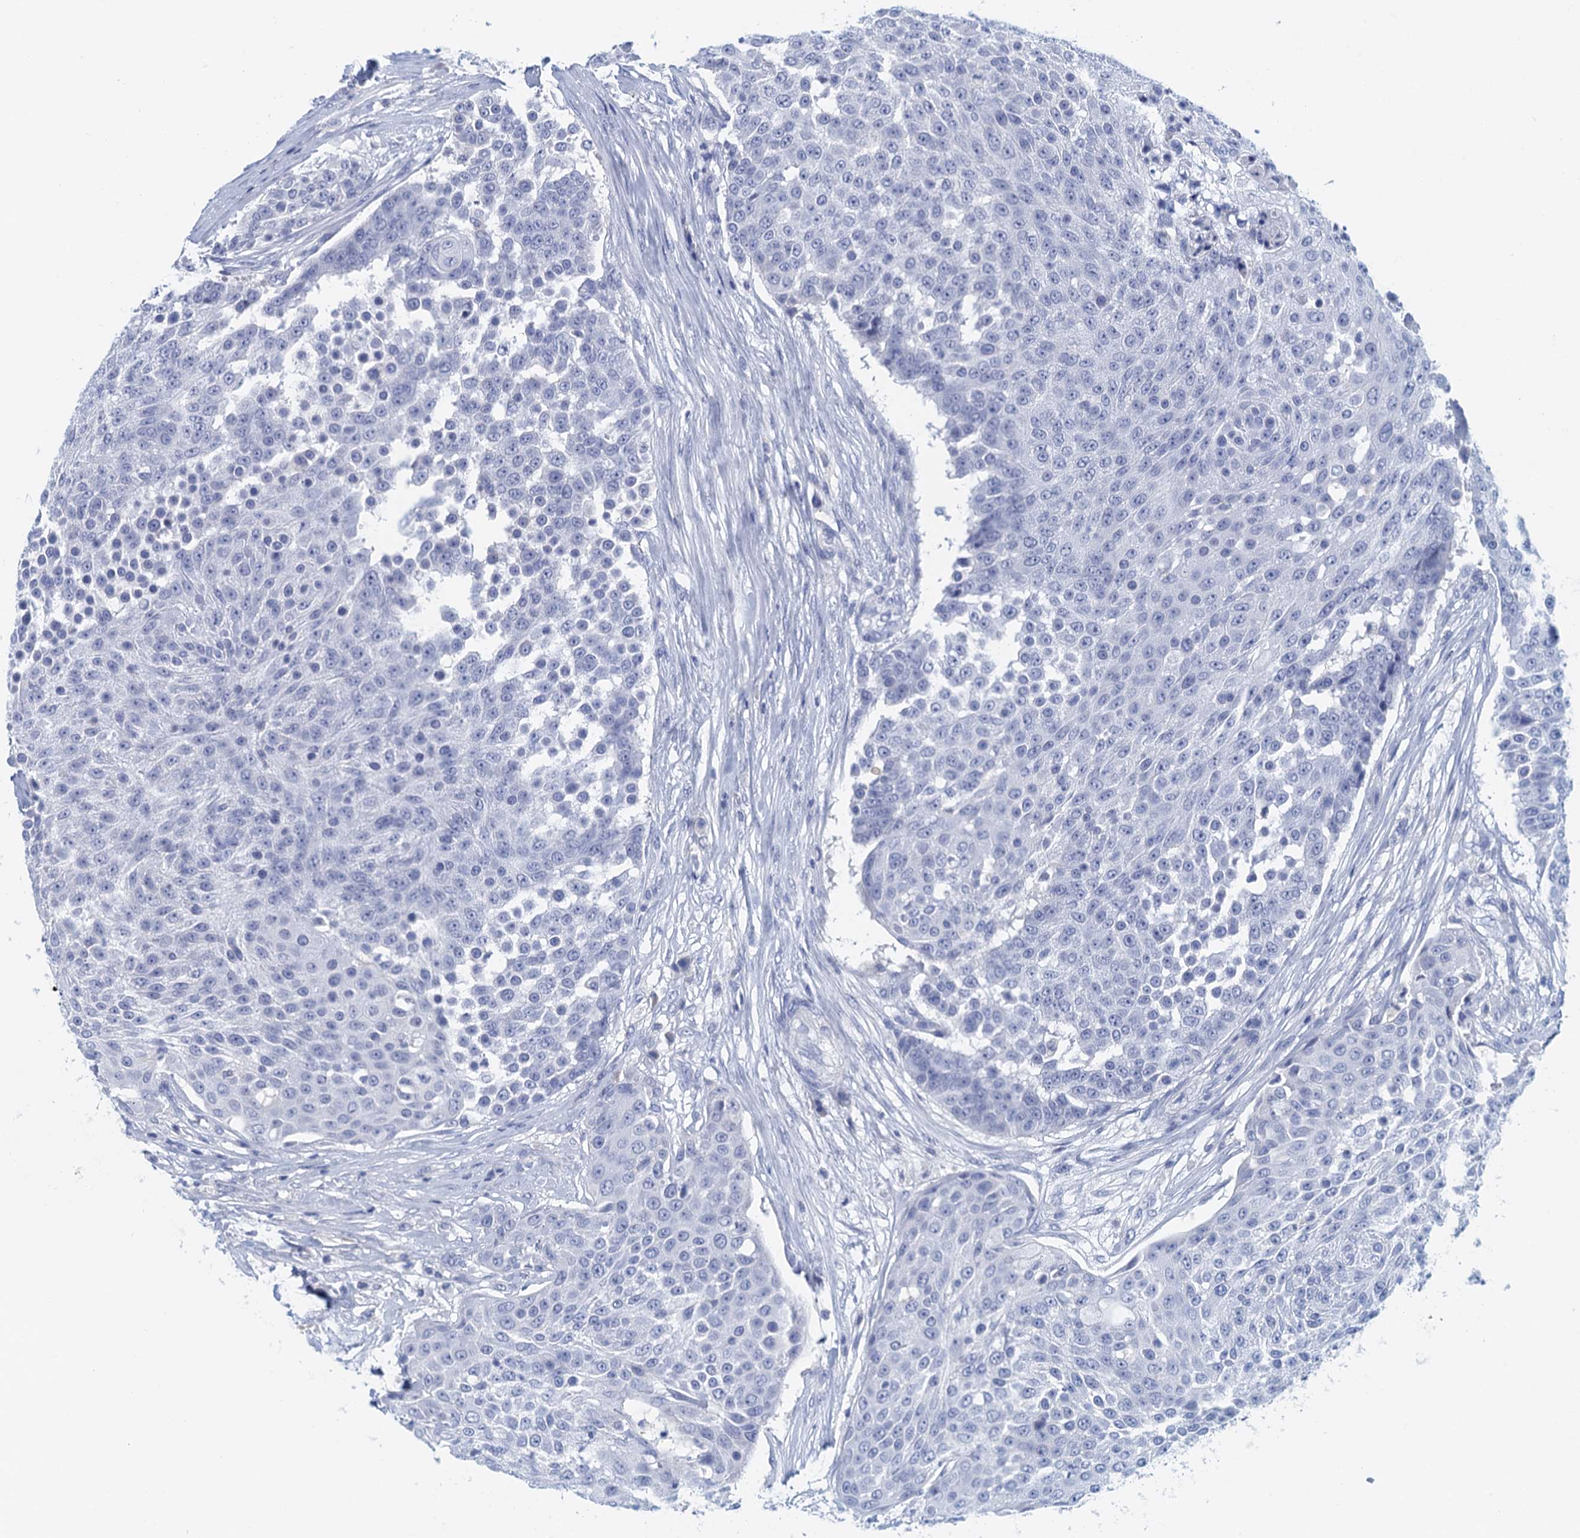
{"staining": {"intensity": "negative", "quantity": "none", "location": "none"}, "tissue": "urothelial cancer", "cell_type": "Tumor cells", "image_type": "cancer", "snomed": [{"axis": "morphology", "description": "Urothelial carcinoma, High grade"}, {"axis": "topography", "description": "Urinary bladder"}], "caption": "An image of human urothelial cancer is negative for staining in tumor cells. (DAB IHC visualized using brightfield microscopy, high magnification).", "gene": "CYP51A1", "patient": {"sex": "female", "age": 63}}